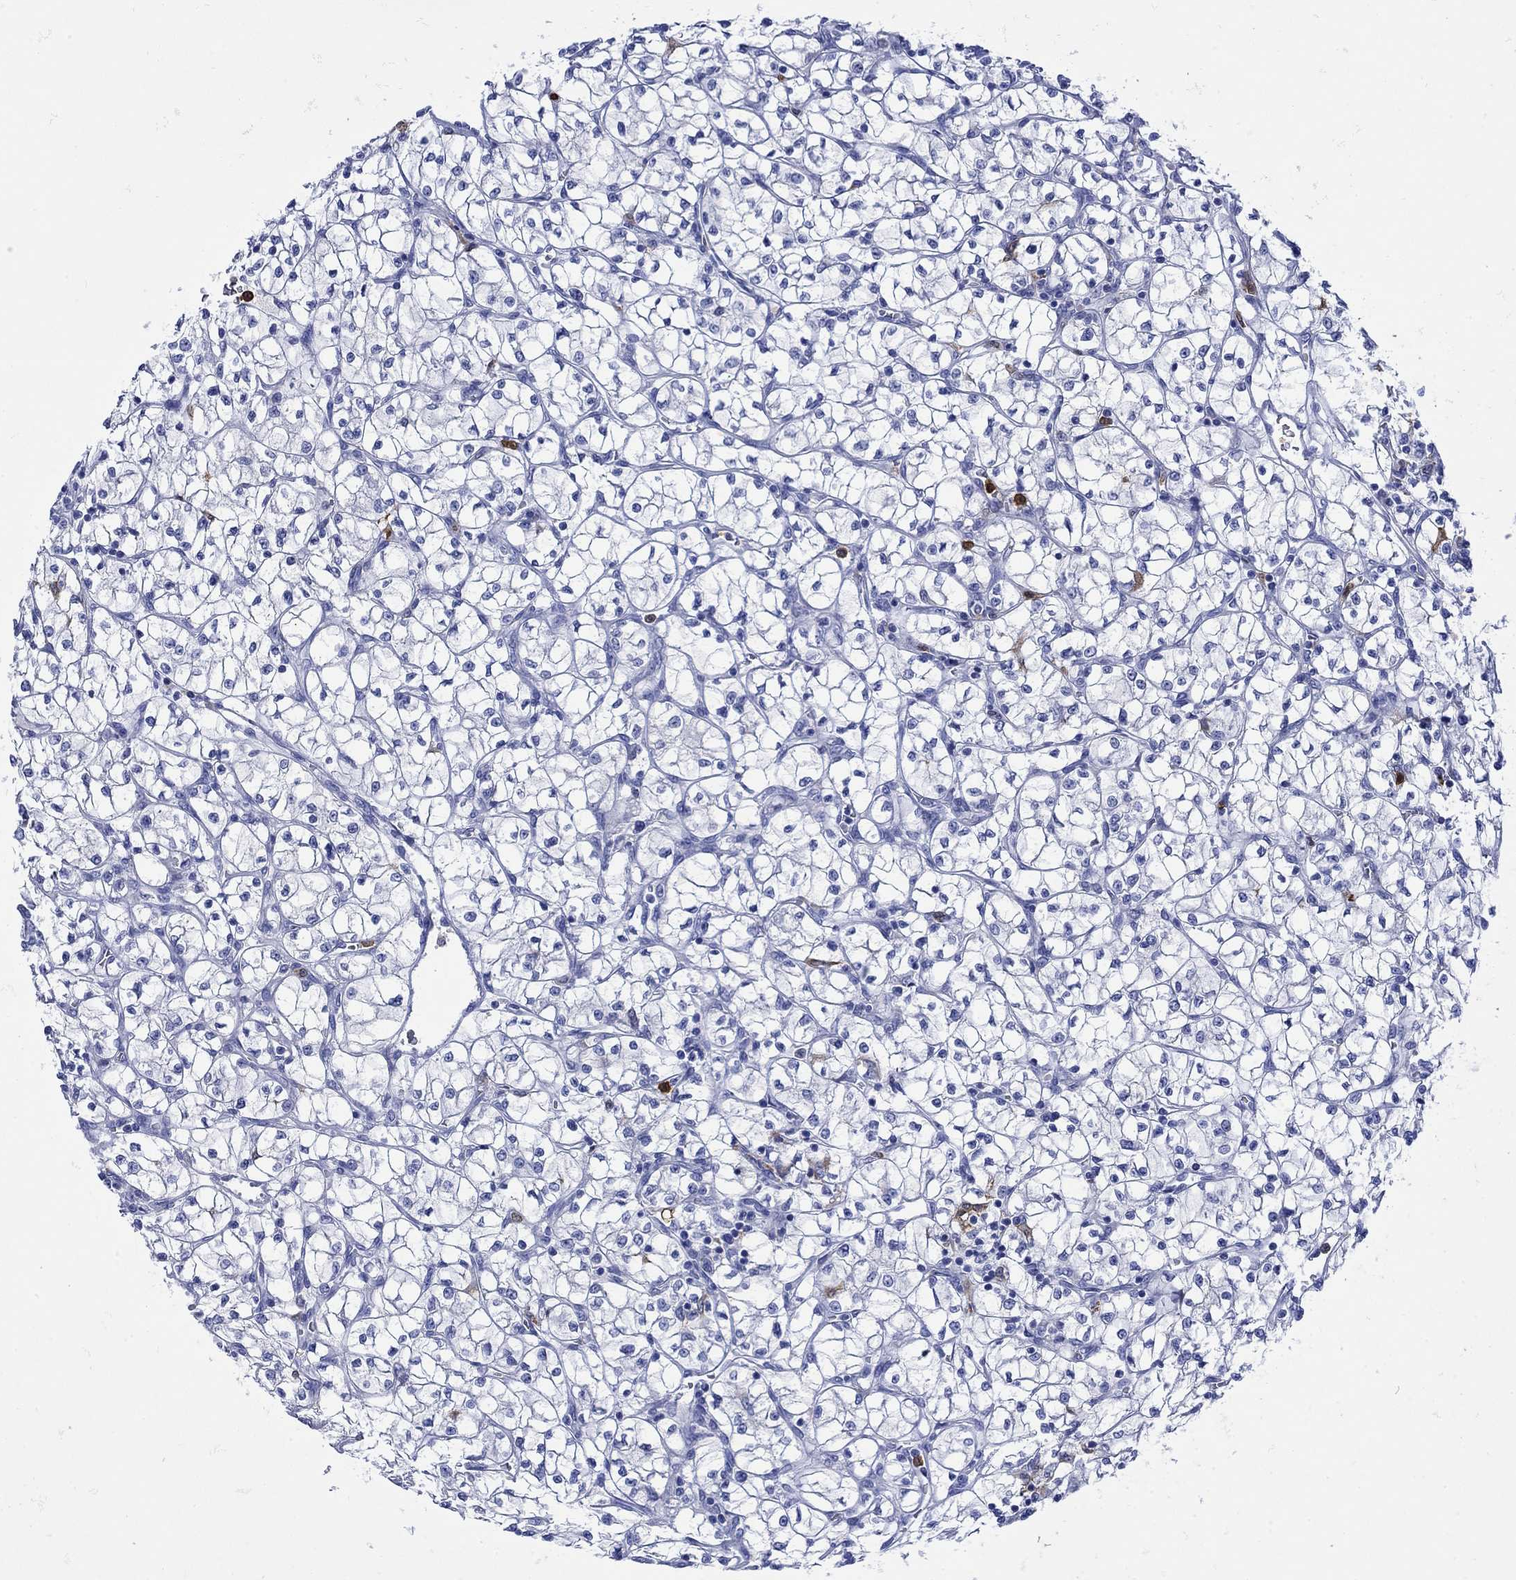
{"staining": {"intensity": "negative", "quantity": "none", "location": "none"}, "tissue": "renal cancer", "cell_type": "Tumor cells", "image_type": "cancer", "snomed": [{"axis": "morphology", "description": "Adenocarcinoma, NOS"}, {"axis": "topography", "description": "Kidney"}], "caption": "Human adenocarcinoma (renal) stained for a protein using immunohistochemistry demonstrates no staining in tumor cells.", "gene": "LINGO3", "patient": {"sex": "female", "age": 64}}